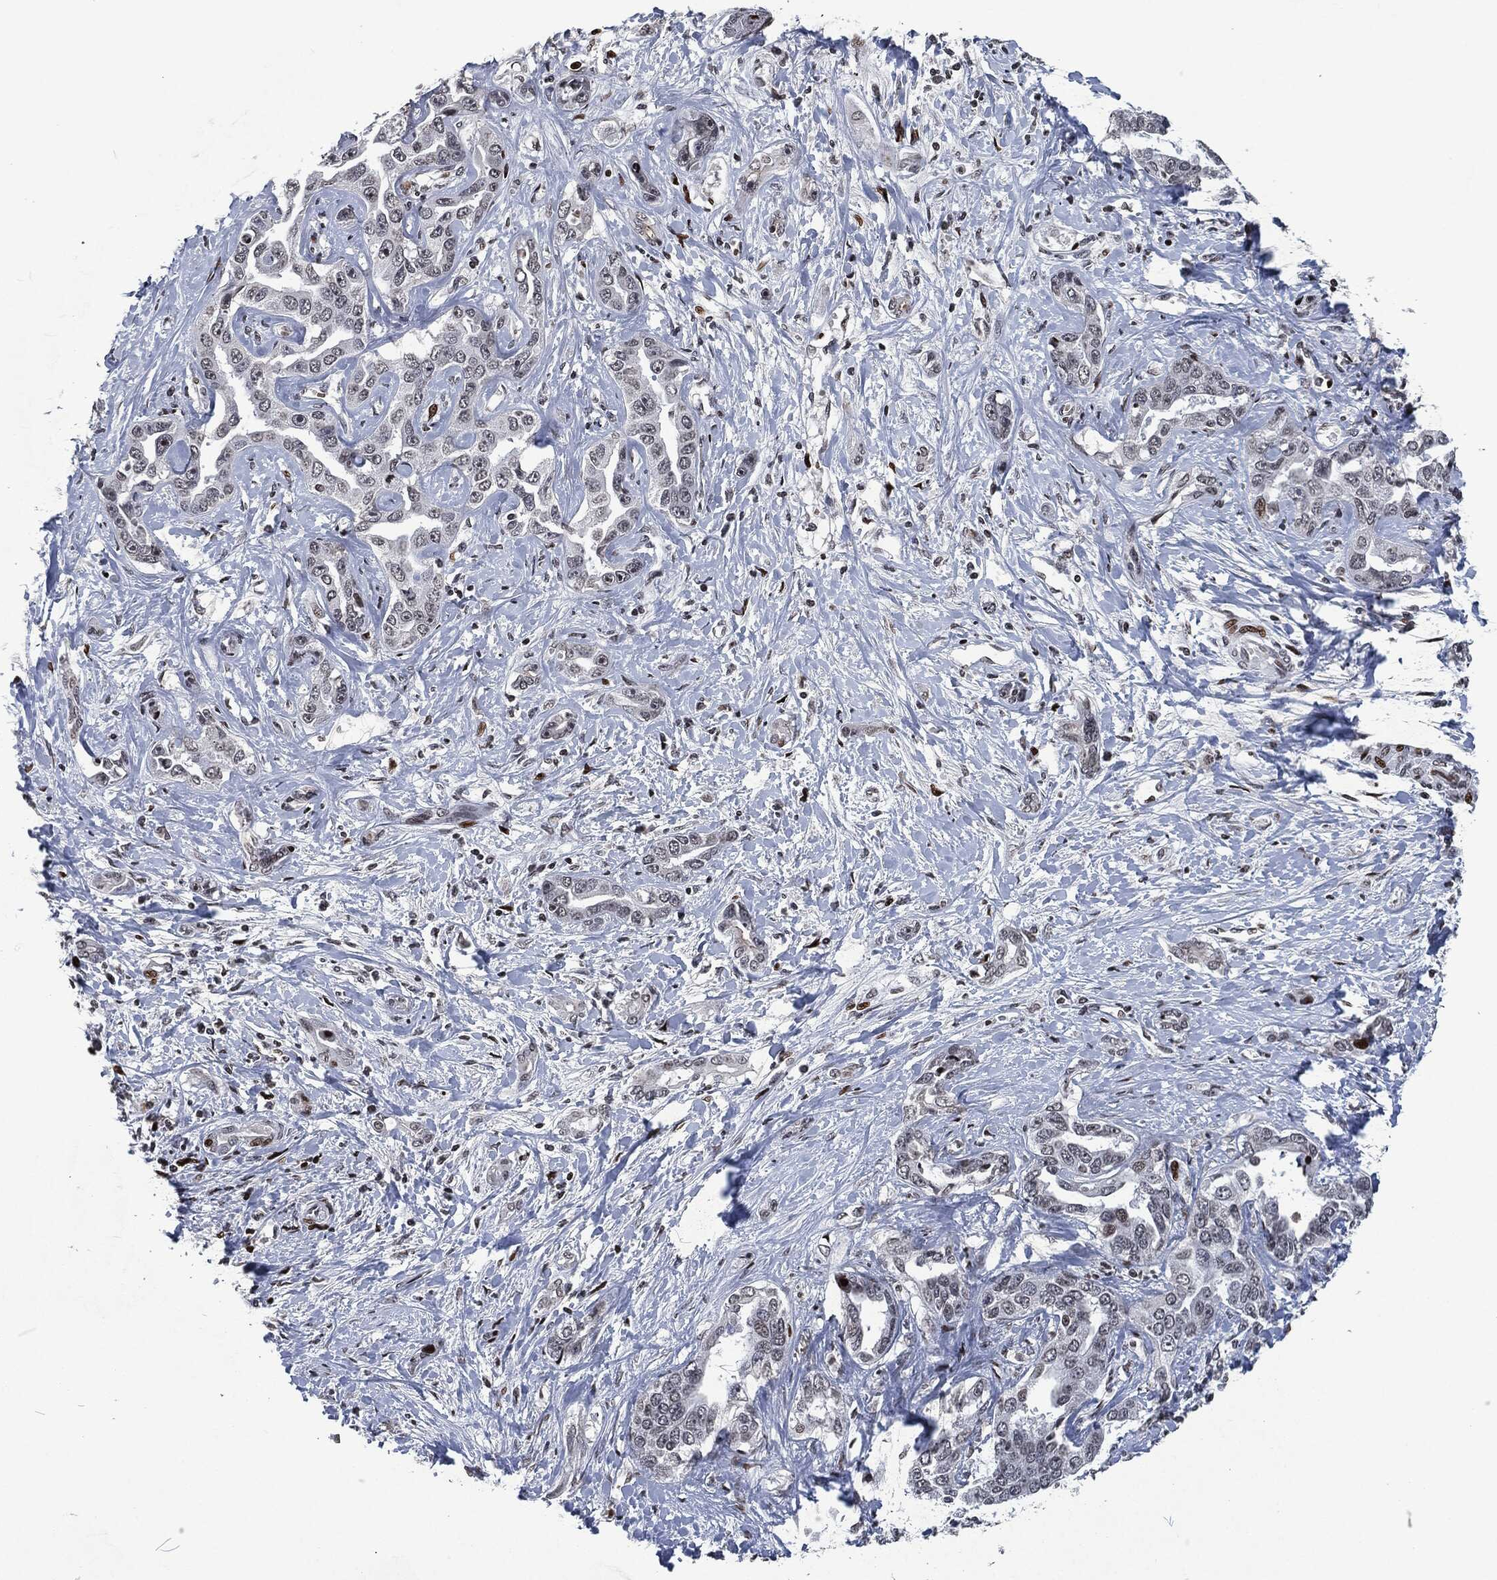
{"staining": {"intensity": "negative", "quantity": "none", "location": "none"}, "tissue": "liver cancer", "cell_type": "Tumor cells", "image_type": "cancer", "snomed": [{"axis": "morphology", "description": "Cholangiocarcinoma"}, {"axis": "topography", "description": "Liver"}], "caption": "High power microscopy image of an immunohistochemistry micrograph of liver cancer (cholangiocarcinoma), revealing no significant positivity in tumor cells. (DAB (3,3'-diaminobenzidine) IHC, high magnification).", "gene": "EGFR", "patient": {"sex": "male", "age": 59}}